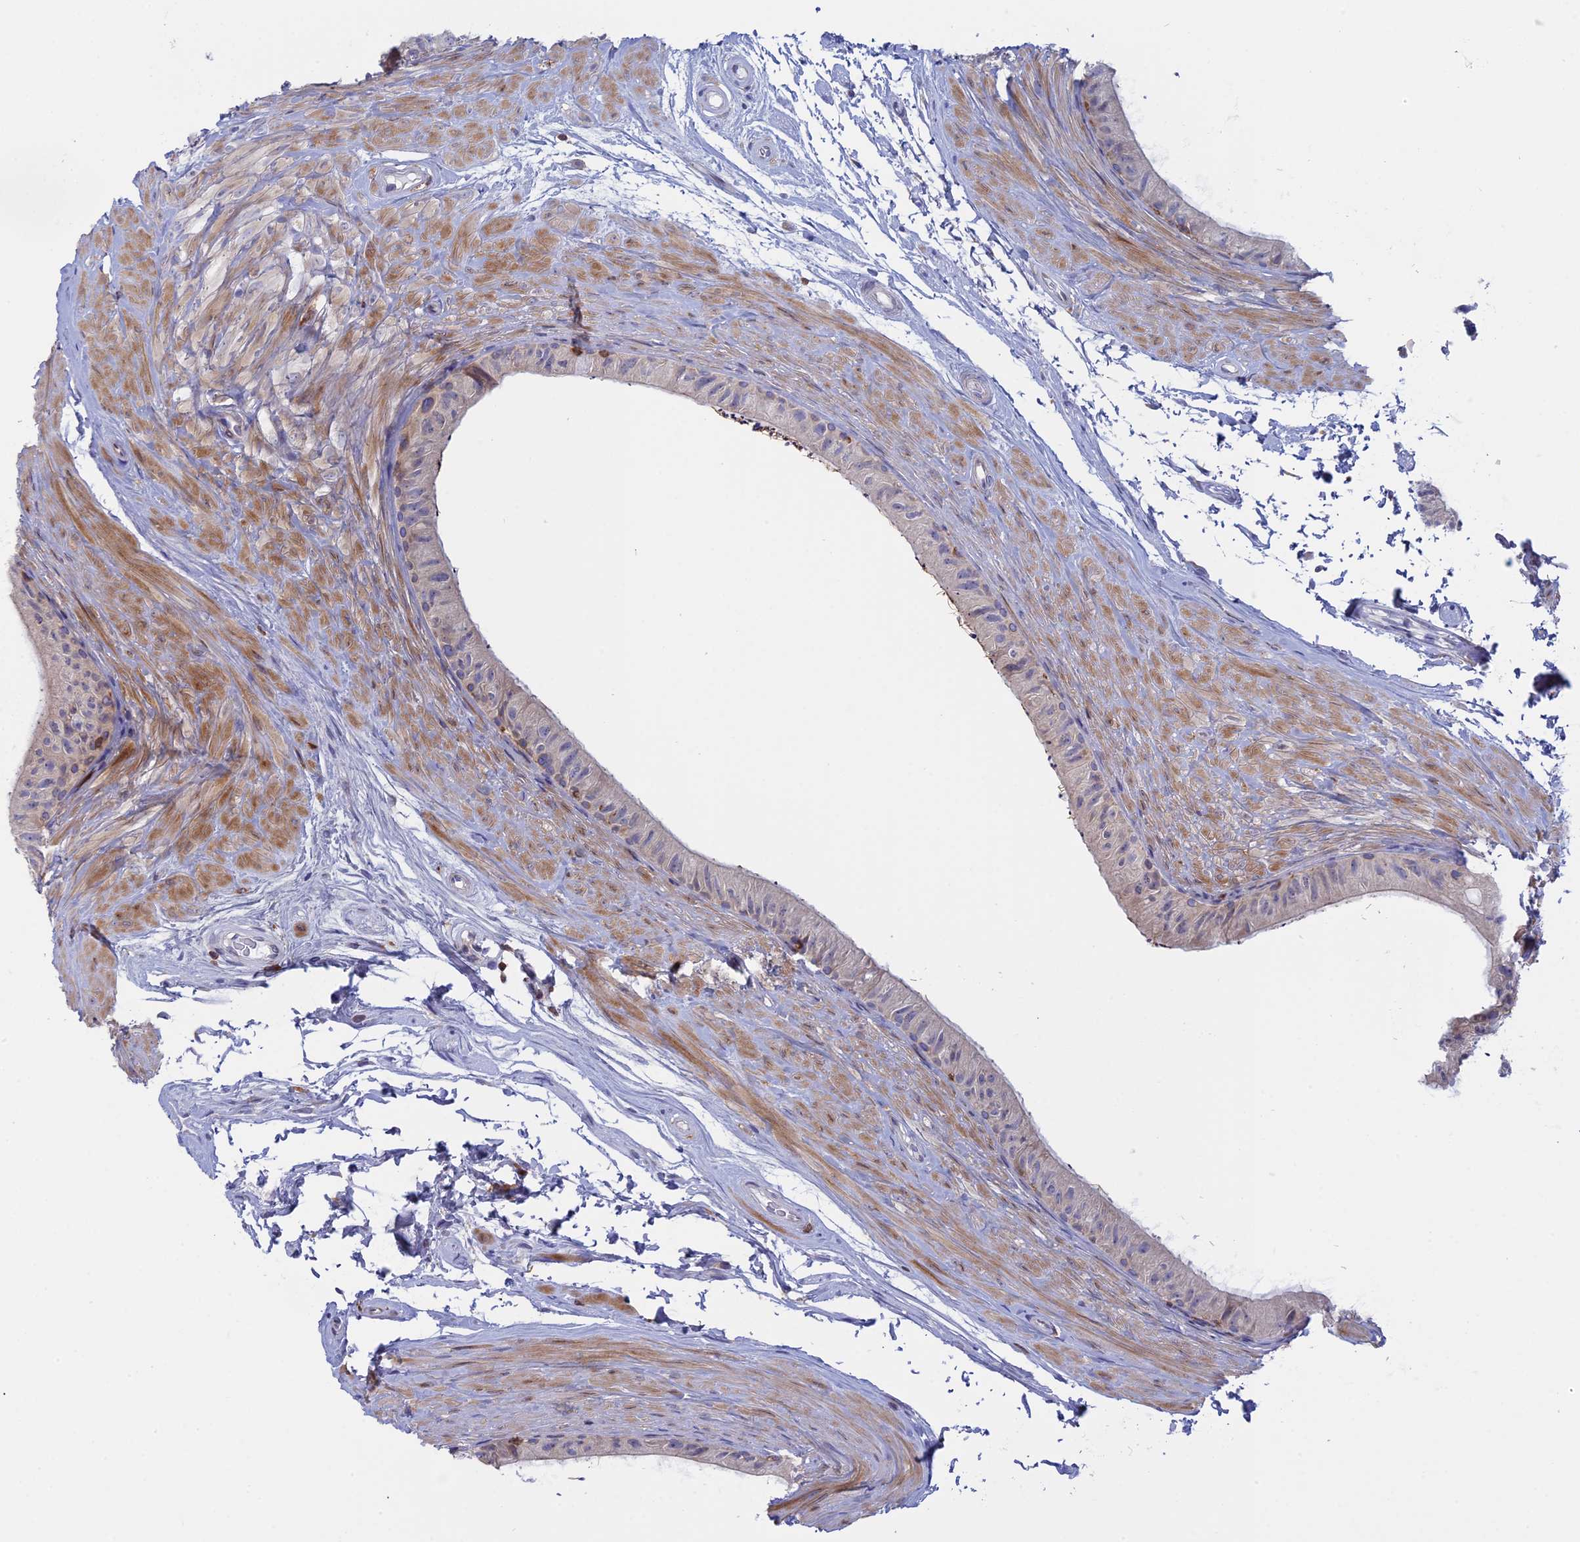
{"staining": {"intensity": "moderate", "quantity": "<25%", "location": "cytoplasmic/membranous"}, "tissue": "epididymis", "cell_type": "Glandular cells", "image_type": "normal", "snomed": [{"axis": "morphology", "description": "Normal tissue, NOS"}, {"axis": "topography", "description": "Epididymis"}], "caption": "An image of human epididymis stained for a protein displays moderate cytoplasmic/membranous brown staining in glandular cells. The protein is shown in brown color, while the nuclei are stained blue.", "gene": "GMIP", "patient": {"sex": "male", "age": 45}}